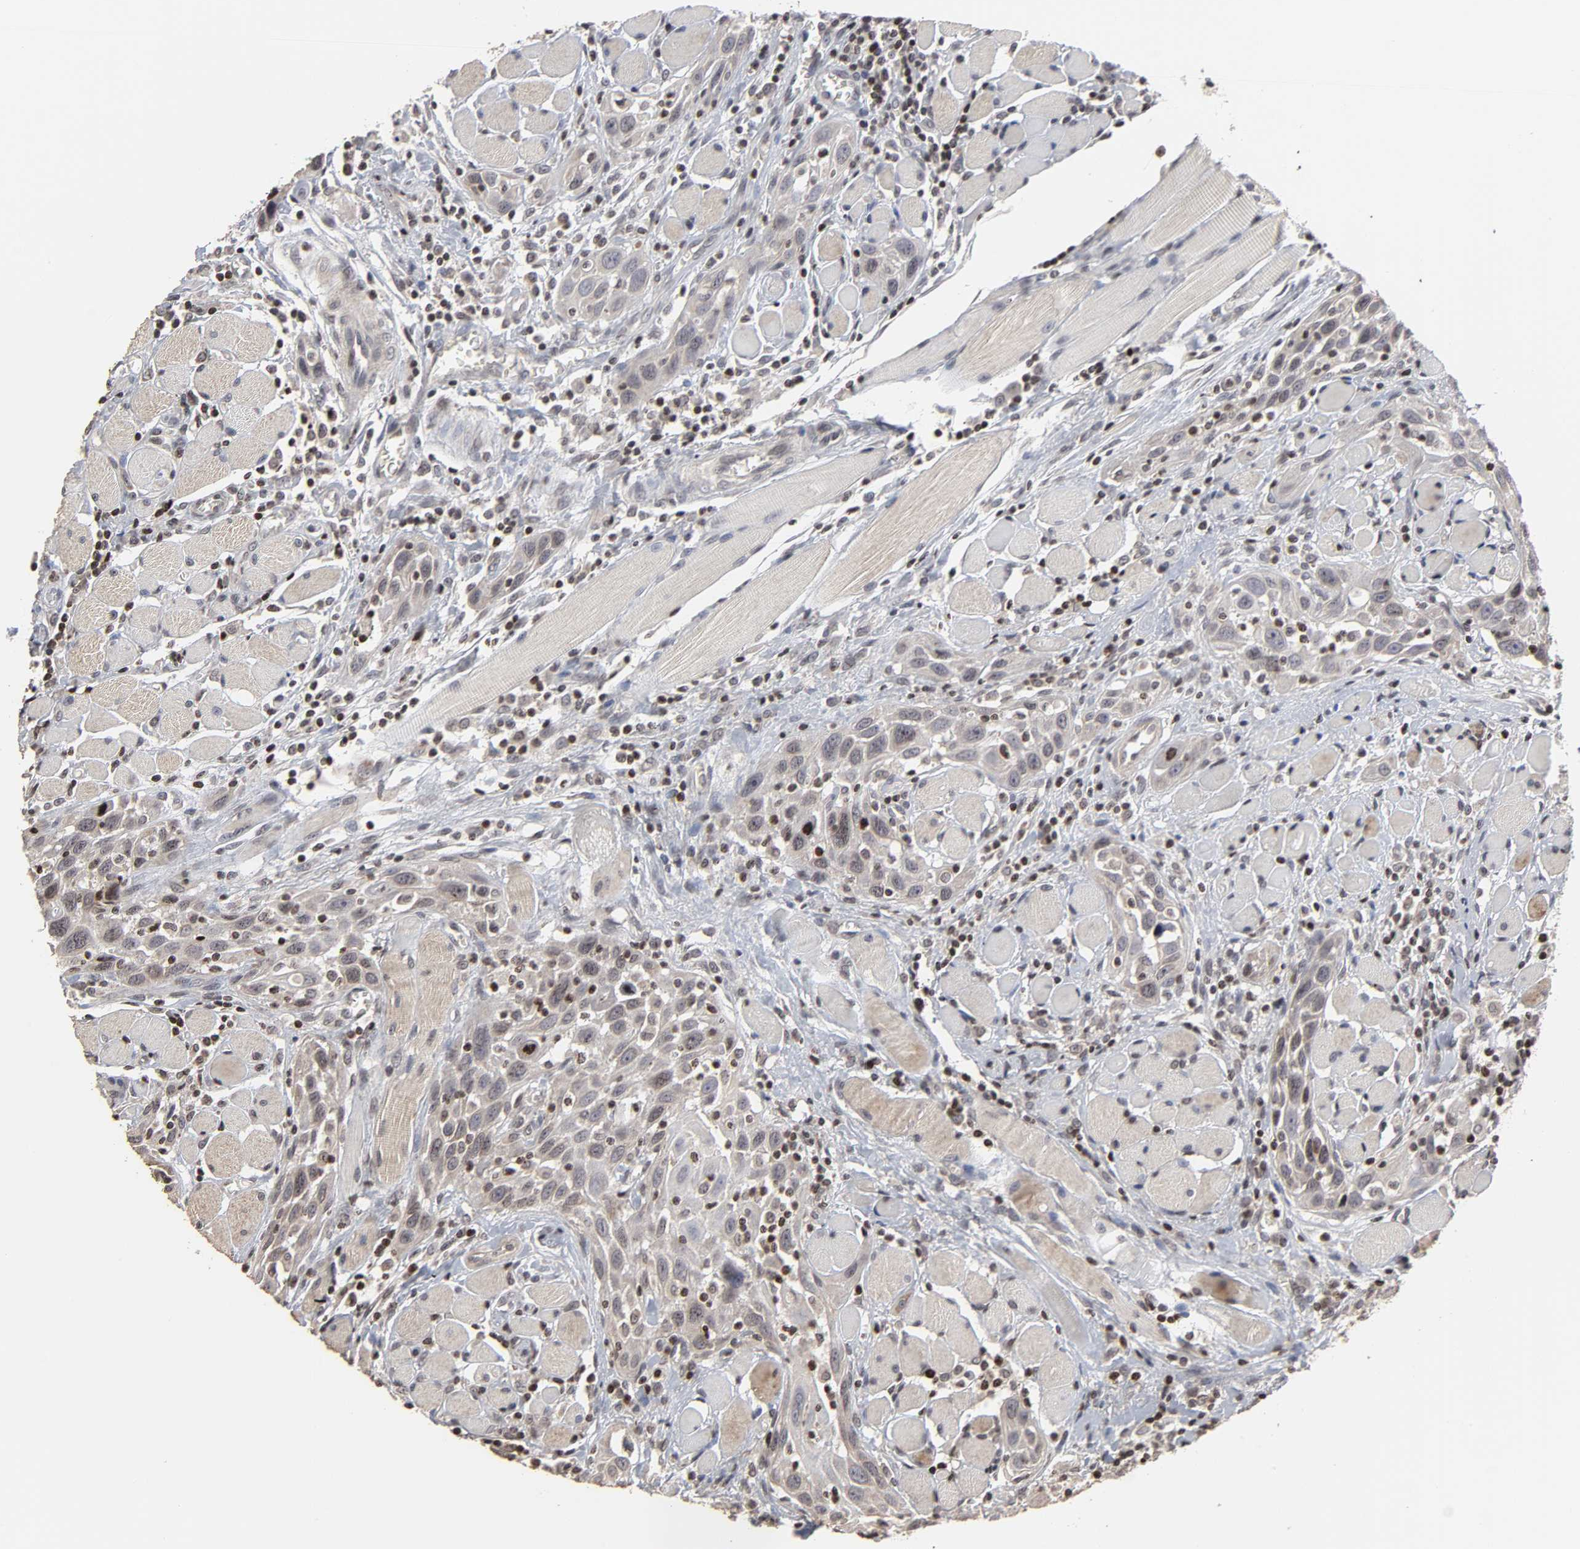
{"staining": {"intensity": "weak", "quantity": "<25%", "location": "cytoplasmic/membranous"}, "tissue": "head and neck cancer", "cell_type": "Tumor cells", "image_type": "cancer", "snomed": [{"axis": "morphology", "description": "Squamous cell carcinoma, NOS"}, {"axis": "topography", "description": "Oral tissue"}, {"axis": "topography", "description": "Head-Neck"}], "caption": "Tumor cells are negative for brown protein staining in head and neck squamous cell carcinoma. (Brightfield microscopy of DAB (3,3'-diaminobenzidine) immunohistochemistry (IHC) at high magnification).", "gene": "ZNF473", "patient": {"sex": "female", "age": 50}}